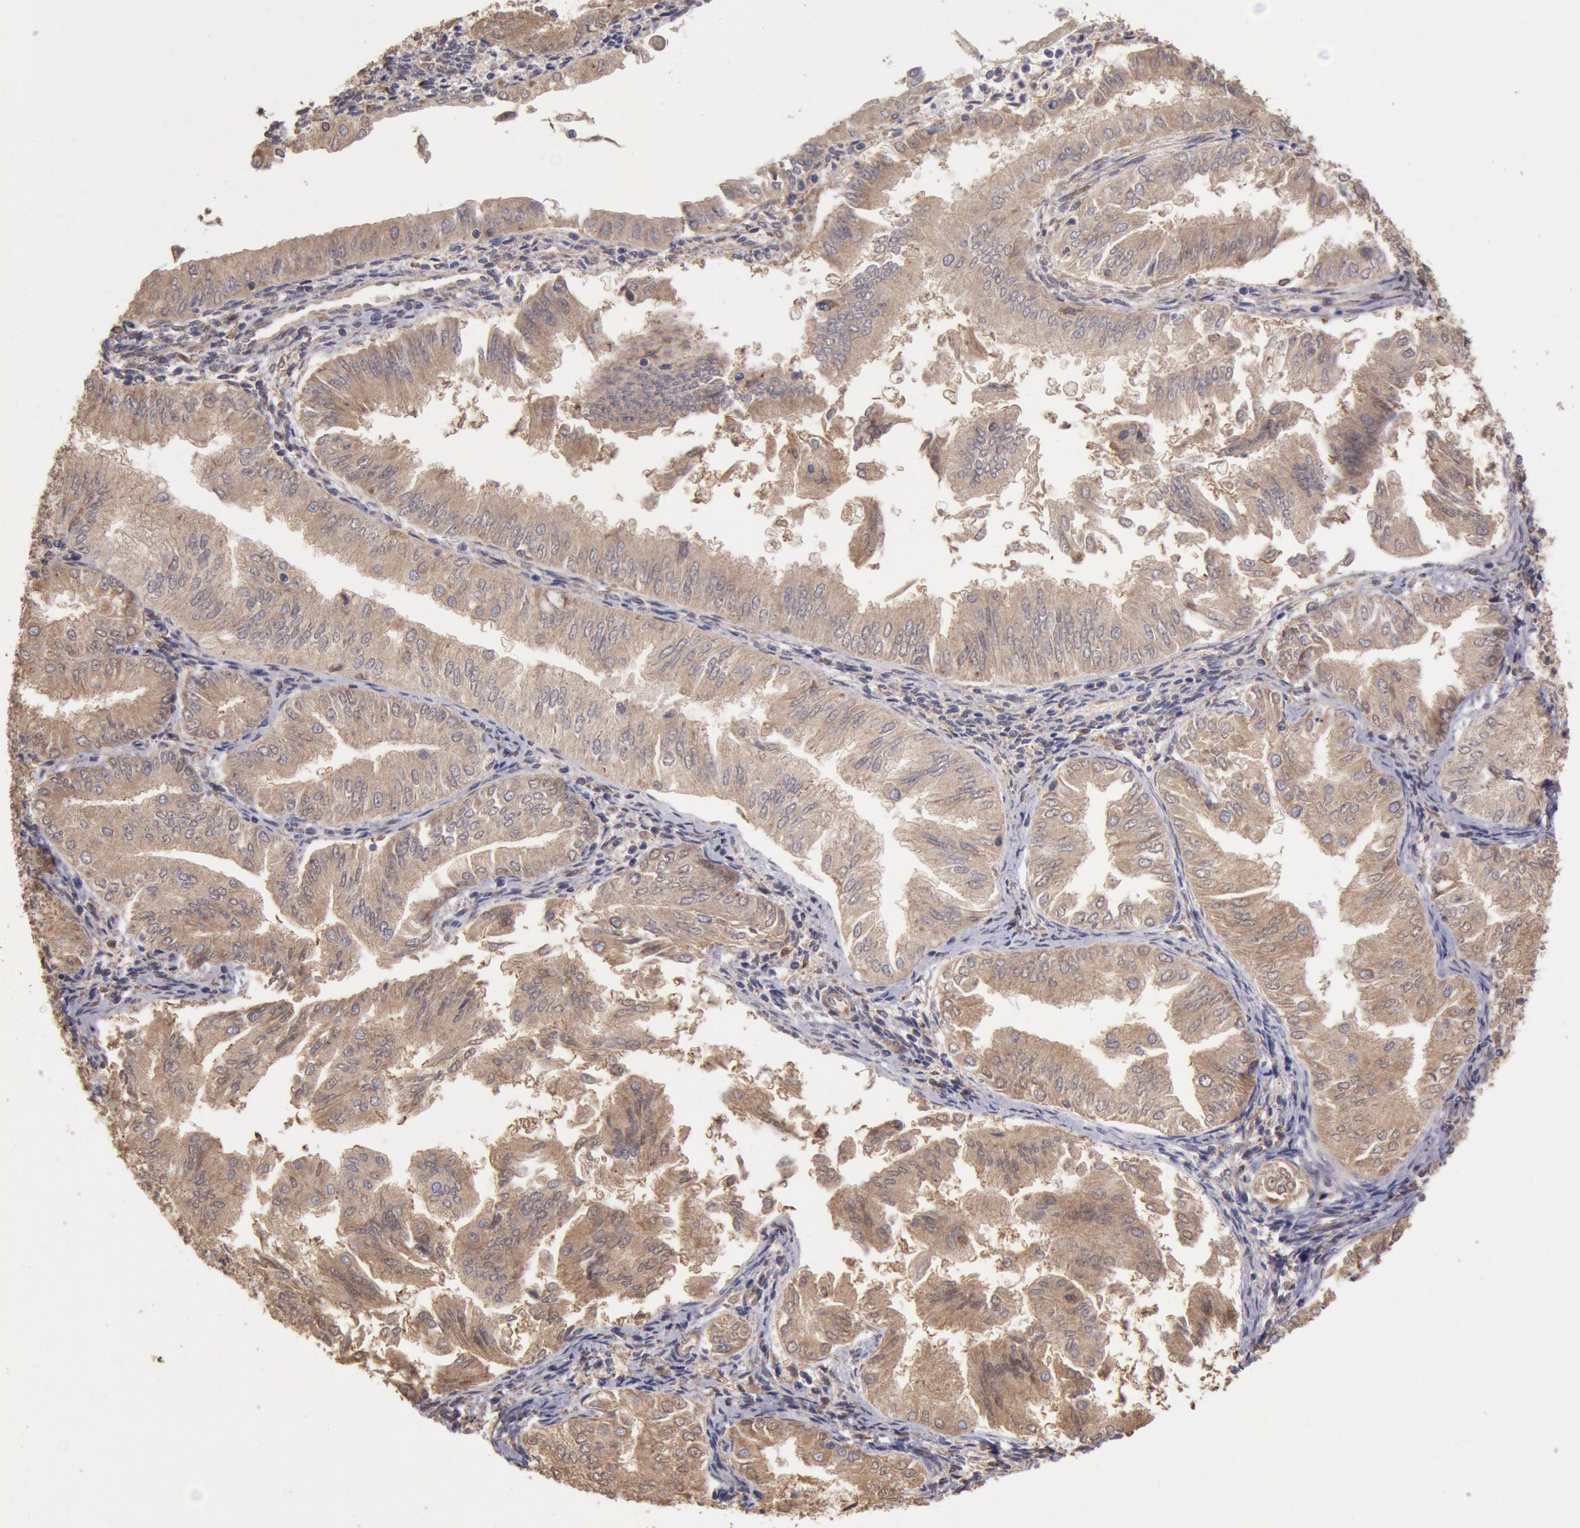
{"staining": {"intensity": "moderate", "quantity": ">75%", "location": "cytoplasmic/membranous"}, "tissue": "endometrial cancer", "cell_type": "Tumor cells", "image_type": "cancer", "snomed": [{"axis": "morphology", "description": "Adenocarcinoma, NOS"}, {"axis": "topography", "description": "Endometrium"}], "caption": "IHC (DAB) staining of human endometrial cancer shows moderate cytoplasmic/membranous protein staining in about >75% of tumor cells.", "gene": "COMT", "patient": {"sex": "female", "age": 53}}